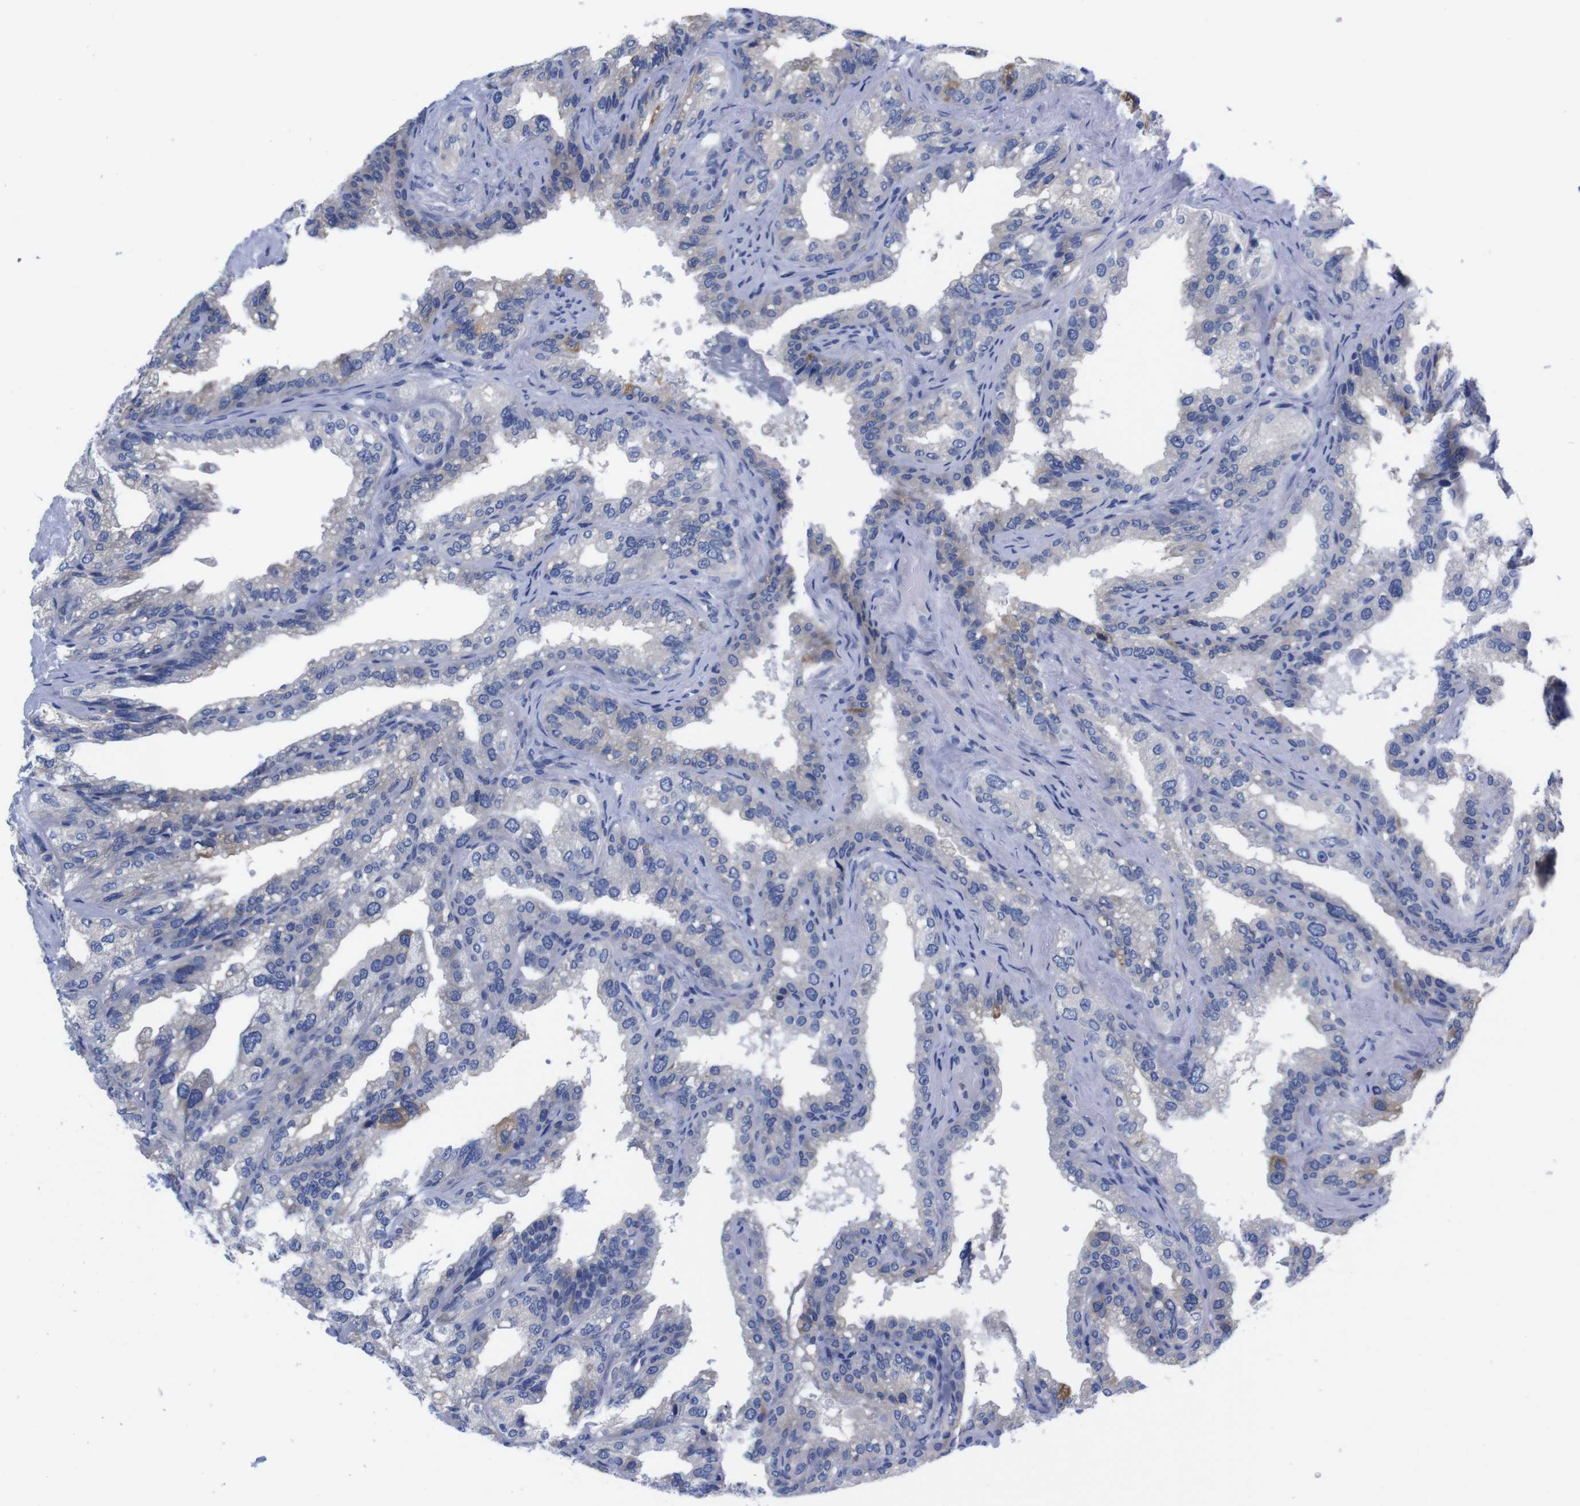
{"staining": {"intensity": "weak", "quantity": "<25%", "location": "cytoplasmic/membranous"}, "tissue": "seminal vesicle", "cell_type": "Glandular cells", "image_type": "normal", "snomed": [{"axis": "morphology", "description": "Normal tissue, NOS"}, {"axis": "topography", "description": "Seminal veicle"}], "caption": "The micrograph shows no staining of glandular cells in normal seminal vesicle.", "gene": "NEBL", "patient": {"sex": "male", "age": 68}}